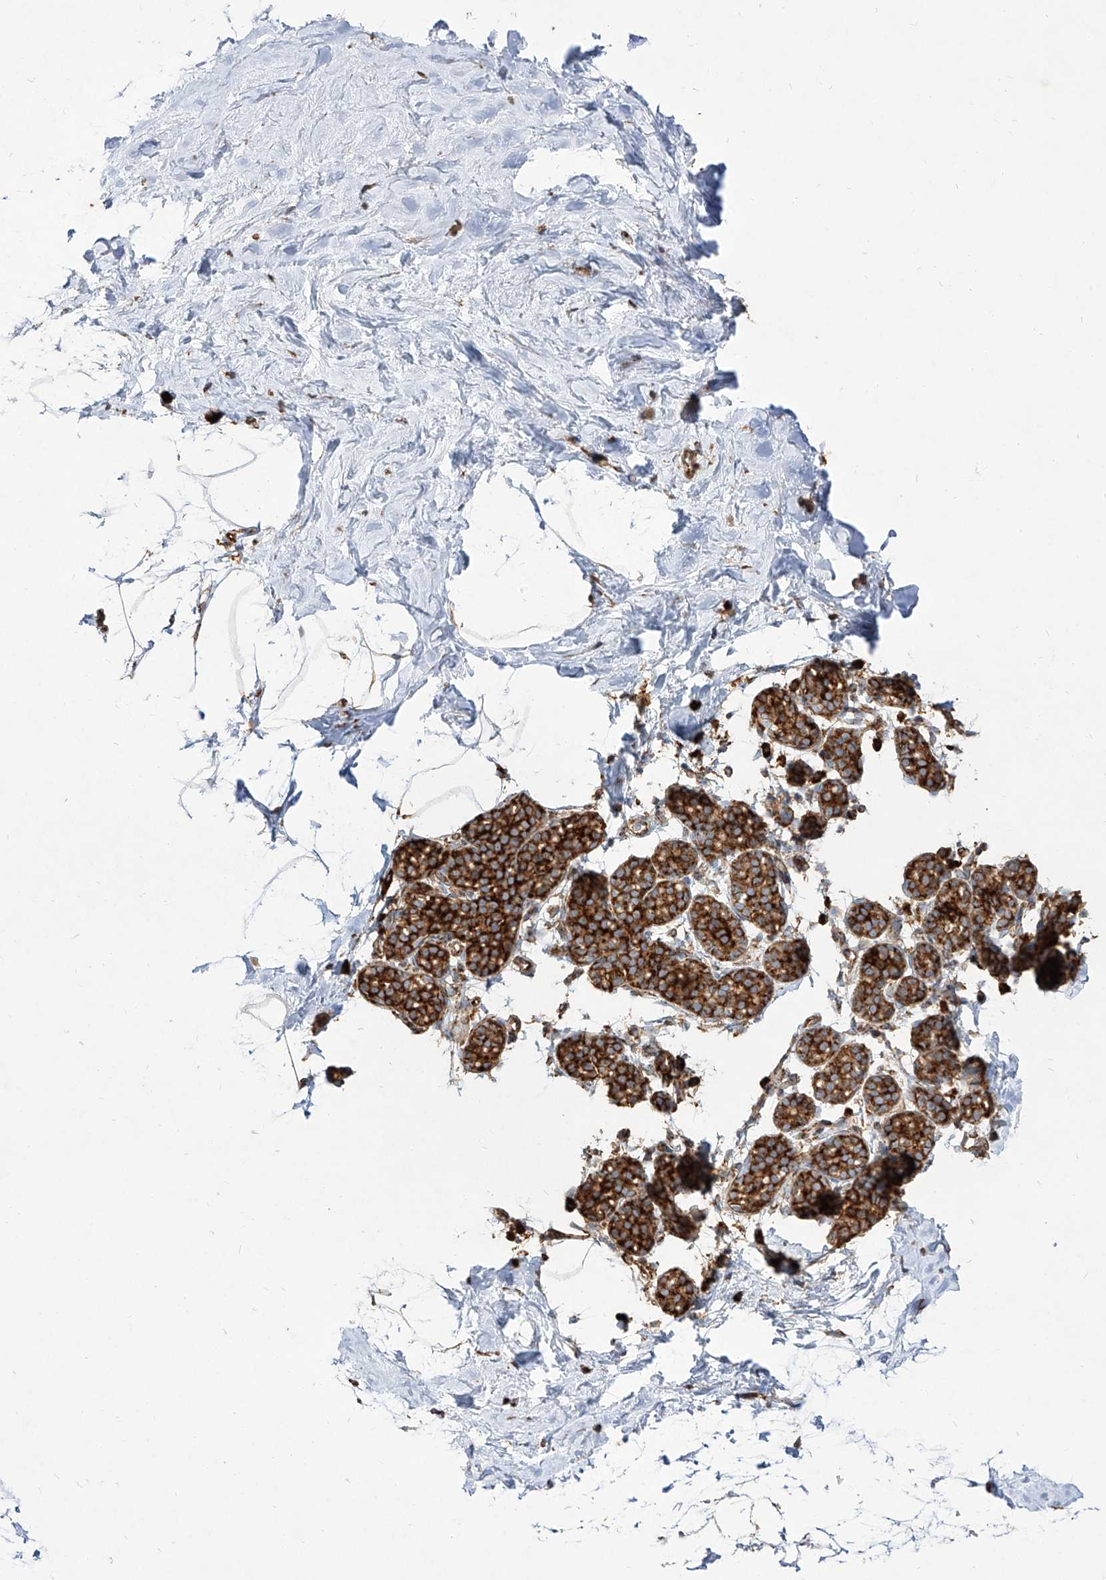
{"staining": {"intensity": "weak", "quantity": "25%-75%", "location": "cytoplasmic/membranous"}, "tissue": "breast", "cell_type": "Adipocytes", "image_type": "normal", "snomed": [{"axis": "morphology", "description": "Normal tissue, NOS"}, {"axis": "topography", "description": "Breast"}], "caption": "About 25%-75% of adipocytes in unremarkable human breast display weak cytoplasmic/membranous protein expression as visualized by brown immunohistochemical staining.", "gene": "RPS25", "patient": {"sex": "female", "age": 62}}